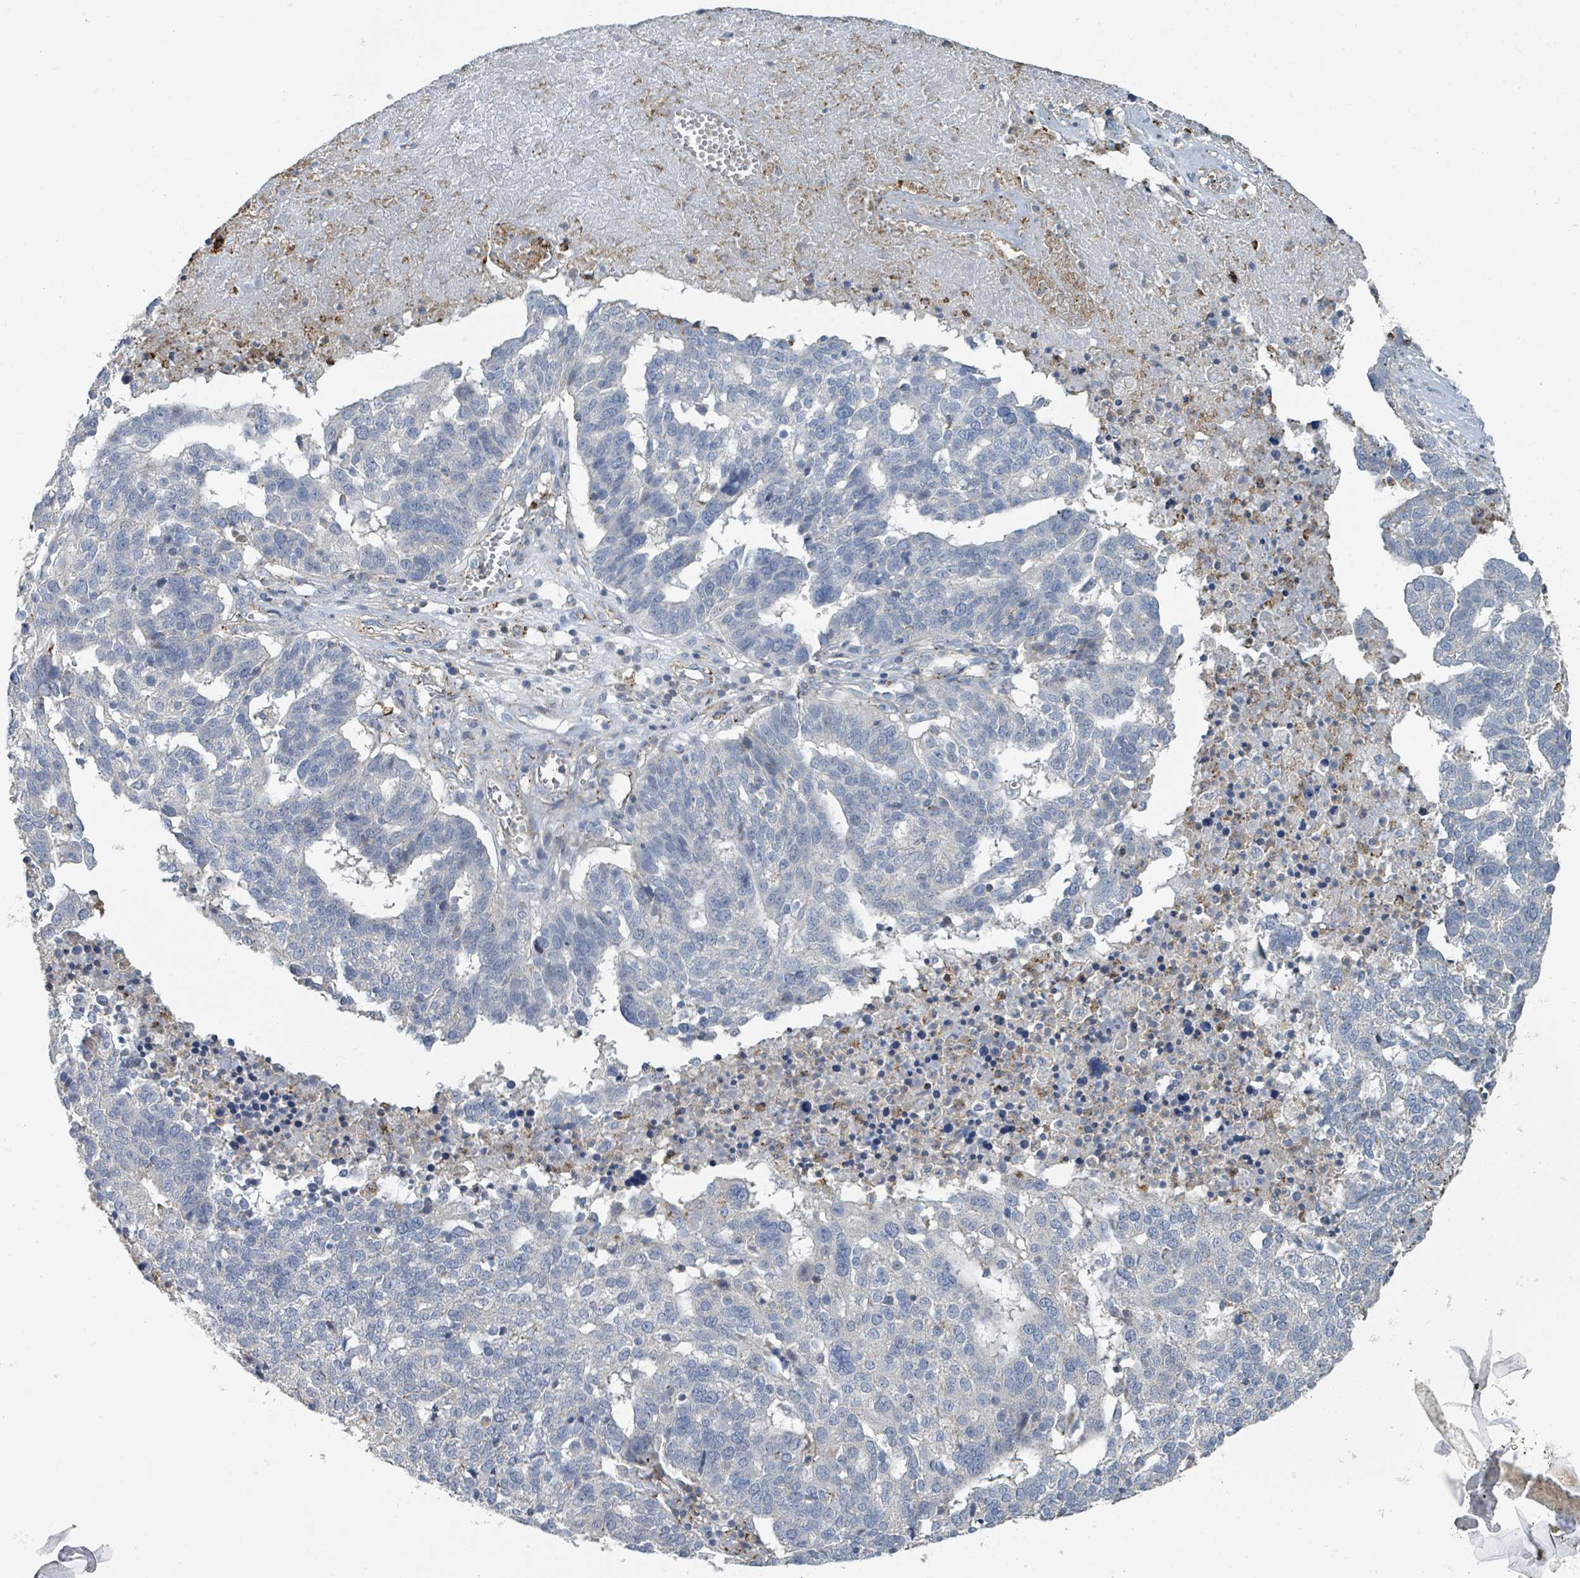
{"staining": {"intensity": "negative", "quantity": "none", "location": "none"}, "tissue": "ovarian cancer", "cell_type": "Tumor cells", "image_type": "cancer", "snomed": [{"axis": "morphology", "description": "Cystadenocarcinoma, serous, NOS"}, {"axis": "topography", "description": "Ovary"}], "caption": "Photomicrograph shows no significant protein positivity in tumor cells of ovarian cancer (serous cystadenocarcinoma).", "gene": "LRRC42", "patient": {"sex": "female", "age": 59}}